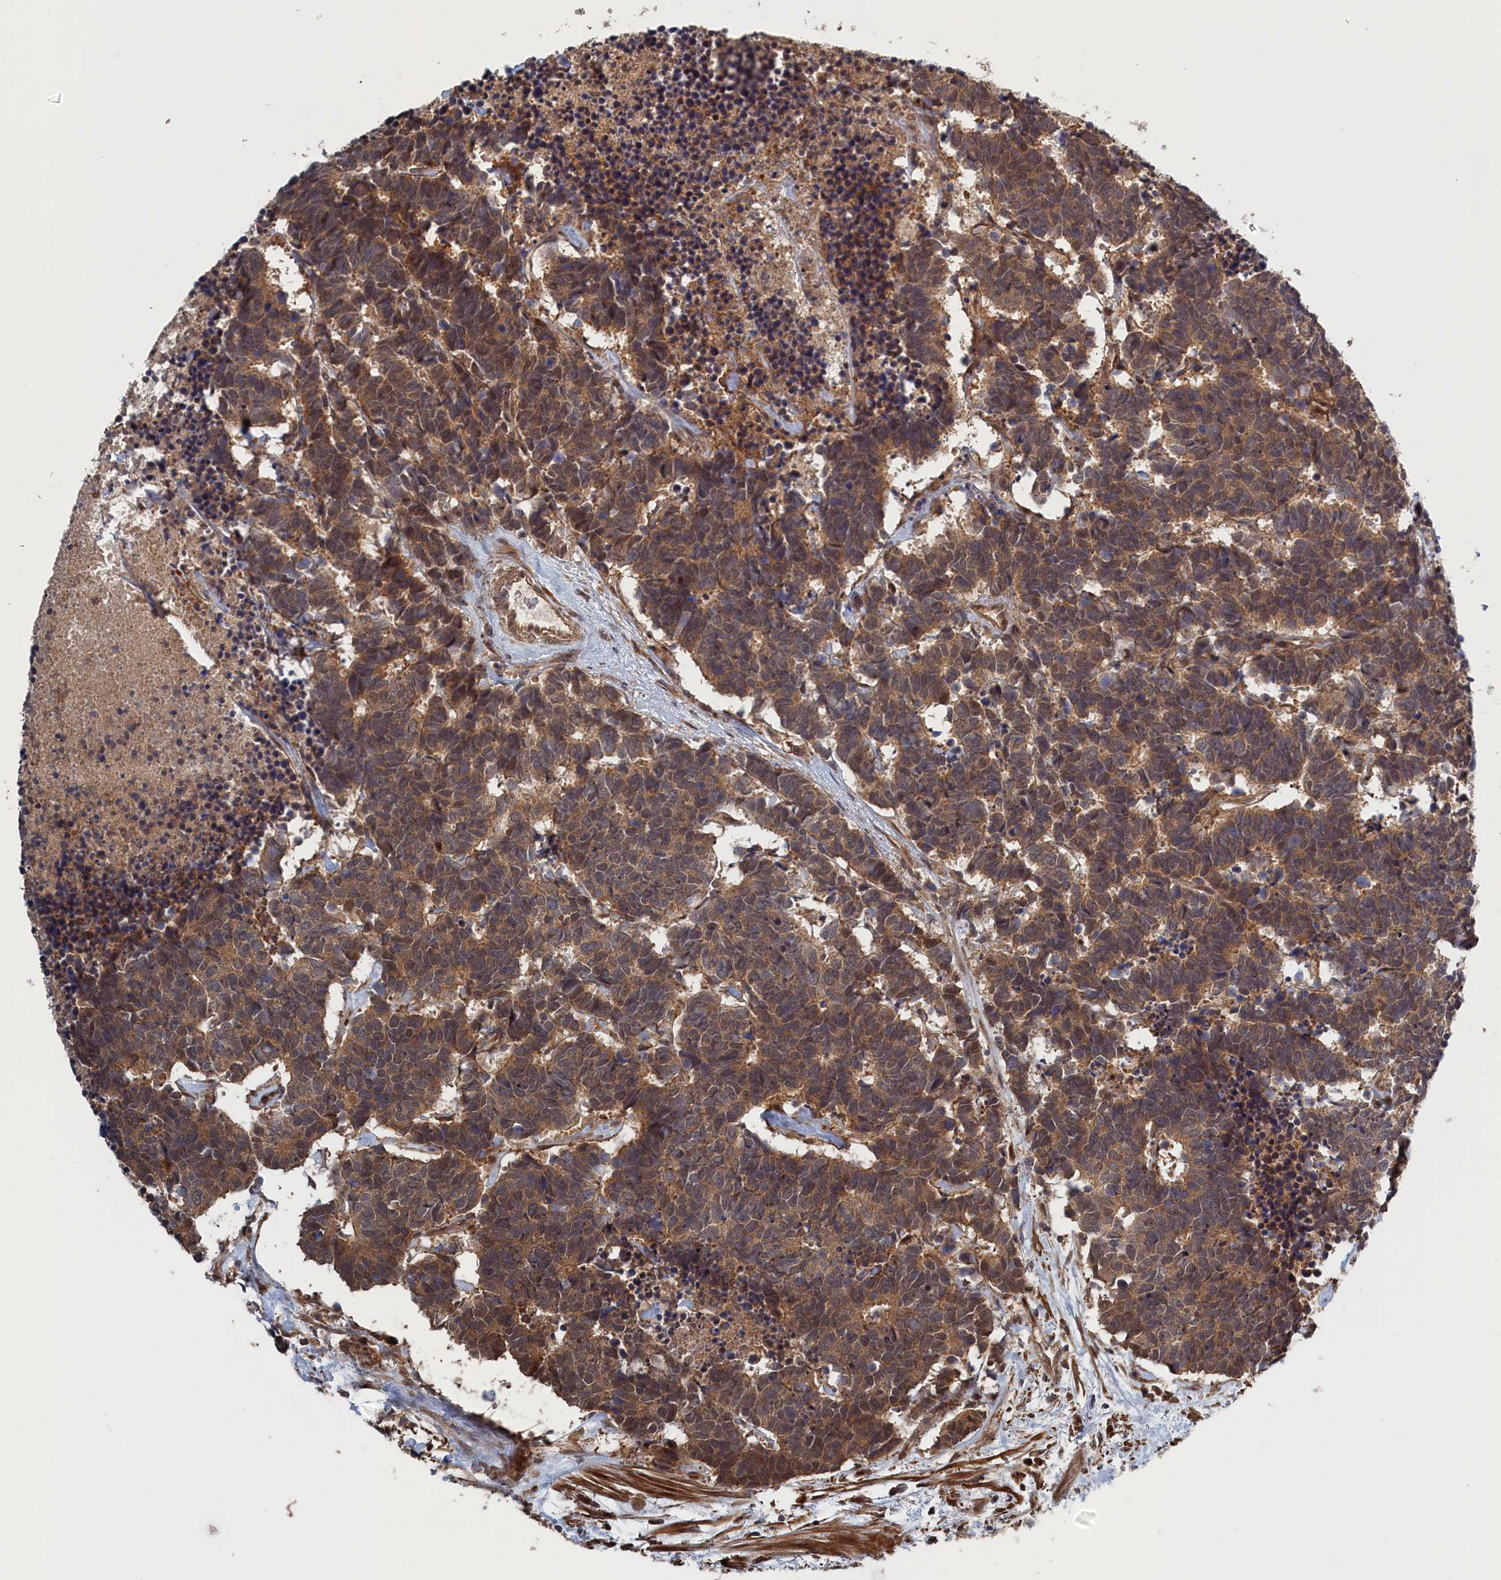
{"staining": {"intensity": "moderate", "quantity": ">75%", "location": "cytoplasmic/membranous"}, "tissue": "carcinoid", "cell_type": "Tumor cells", "image_type": "cancer", "snomed": [{"axis": "morphology", "description": "Carcinoma, NOS"}, {"axis": "morphology", "description": "Carcinoid, malignant, NOS"}, {"axis": "topography", "description": "Urinary bladder"}], "caption": "DAB (3,3'-diaminobenzidine) immunohistochemical staining of carcinoid displays moderate cytoplasmic/membranous protein expression in about >75% of tumor cells.", "gene": "ELOVL6", "patient": {"sex": "male", "age": 57}}